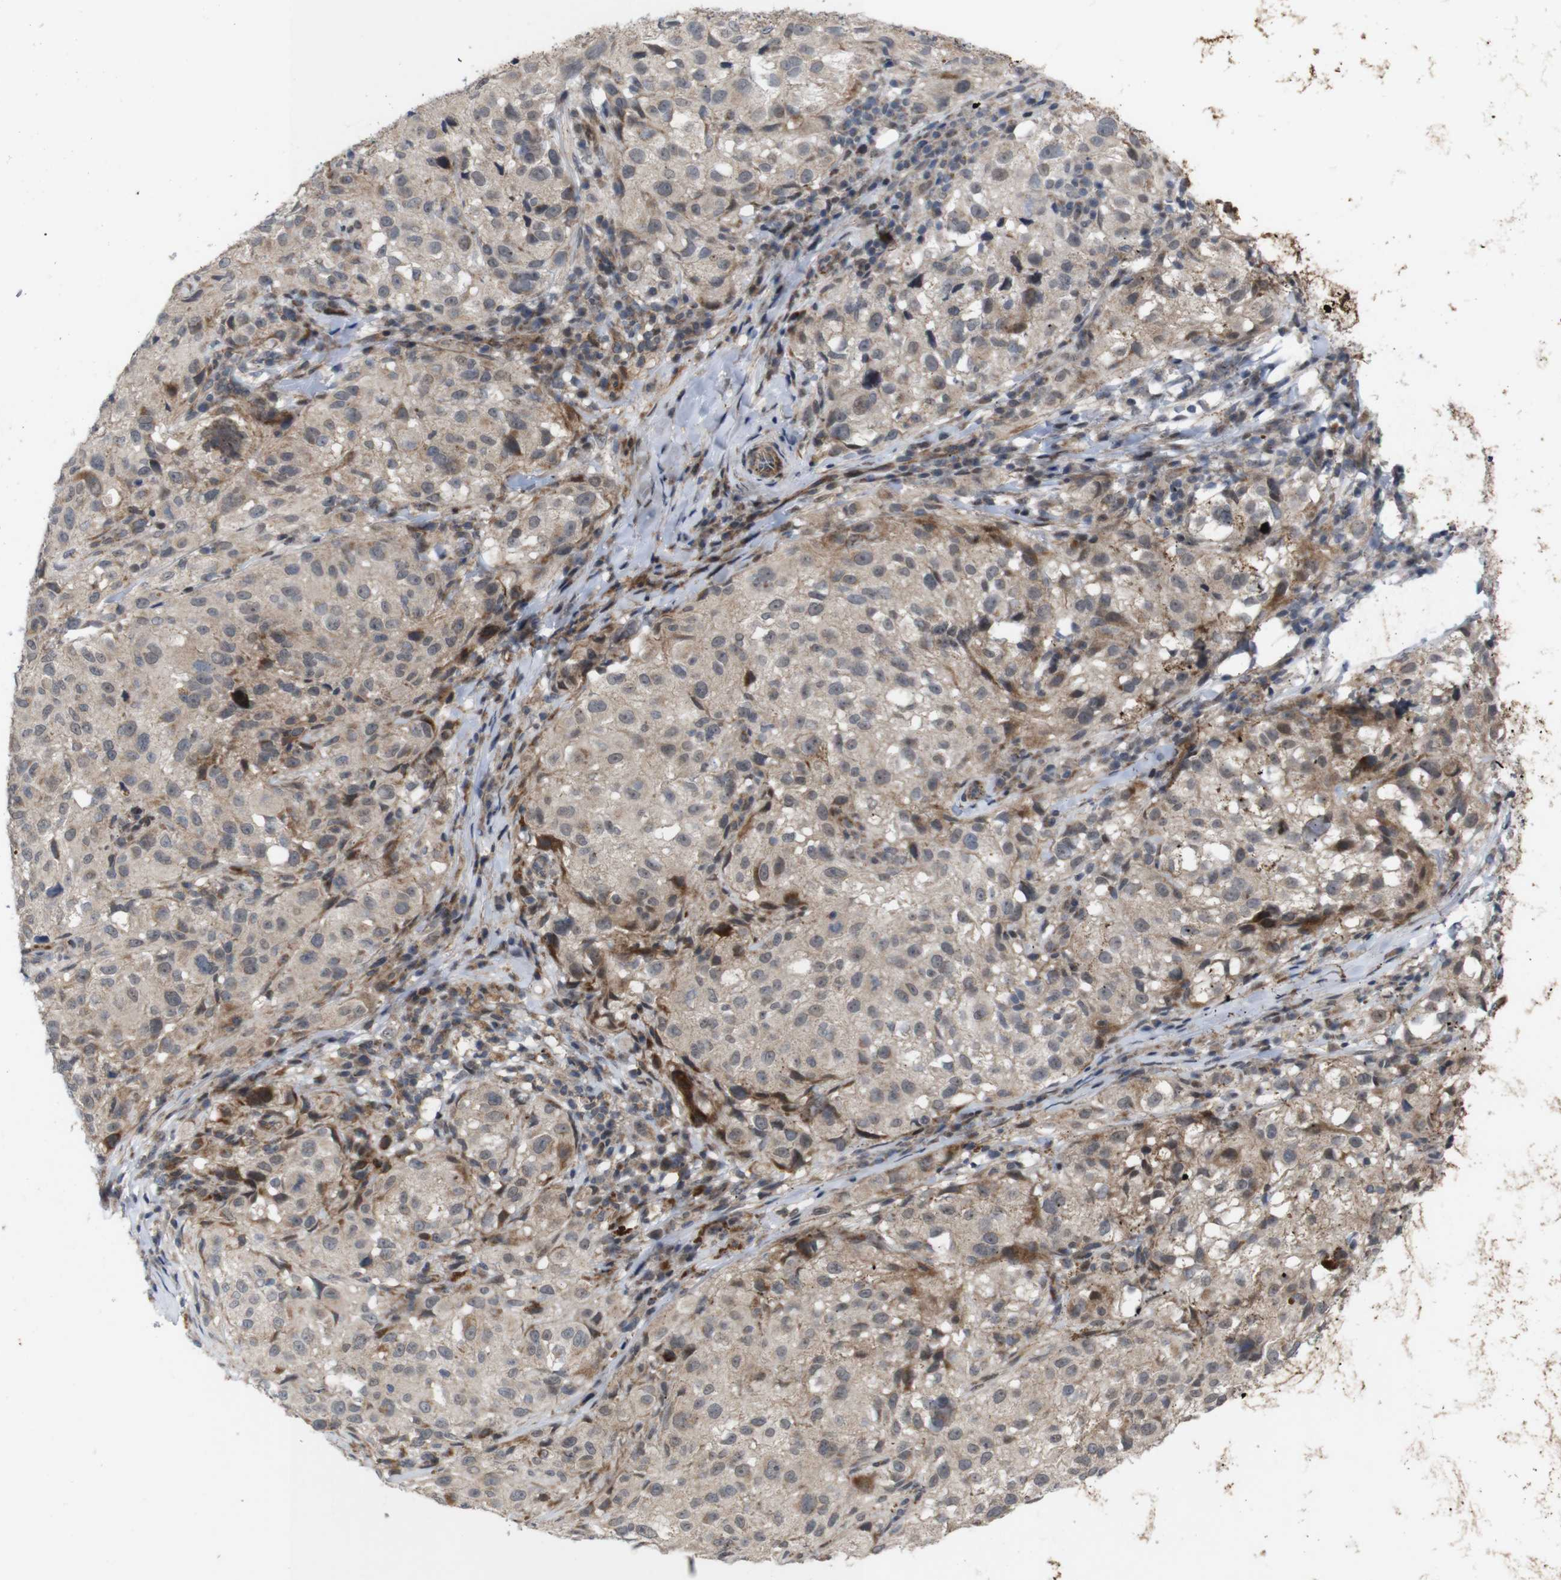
{"staining": {"intensity": "weak", "quantity": ">75%", "location": "cytoplasmic/membranous"}, "tissue": "melanoma", "cell_type": "Tumor cells", "image_type": "cancer", "snomed": [{"axis": "morphology", "description": "Necrosis, NOS"}, {"axis": "morphology", "description": "Malignant melanoma, NOS"}, {"axis": "topography", "description": "Skin"}], "caption": "High-magnification brightfield microscopy of malignant melanoma stained with DAB (brown) and counterstained with hematoxylin (blue). tumor cells exhibit weak cytoplasmic/membranous positivity is appreciated in approximately>75% of cells.", "gene": "ATP7B", "patient": {"sex": "female", "age": 87}}